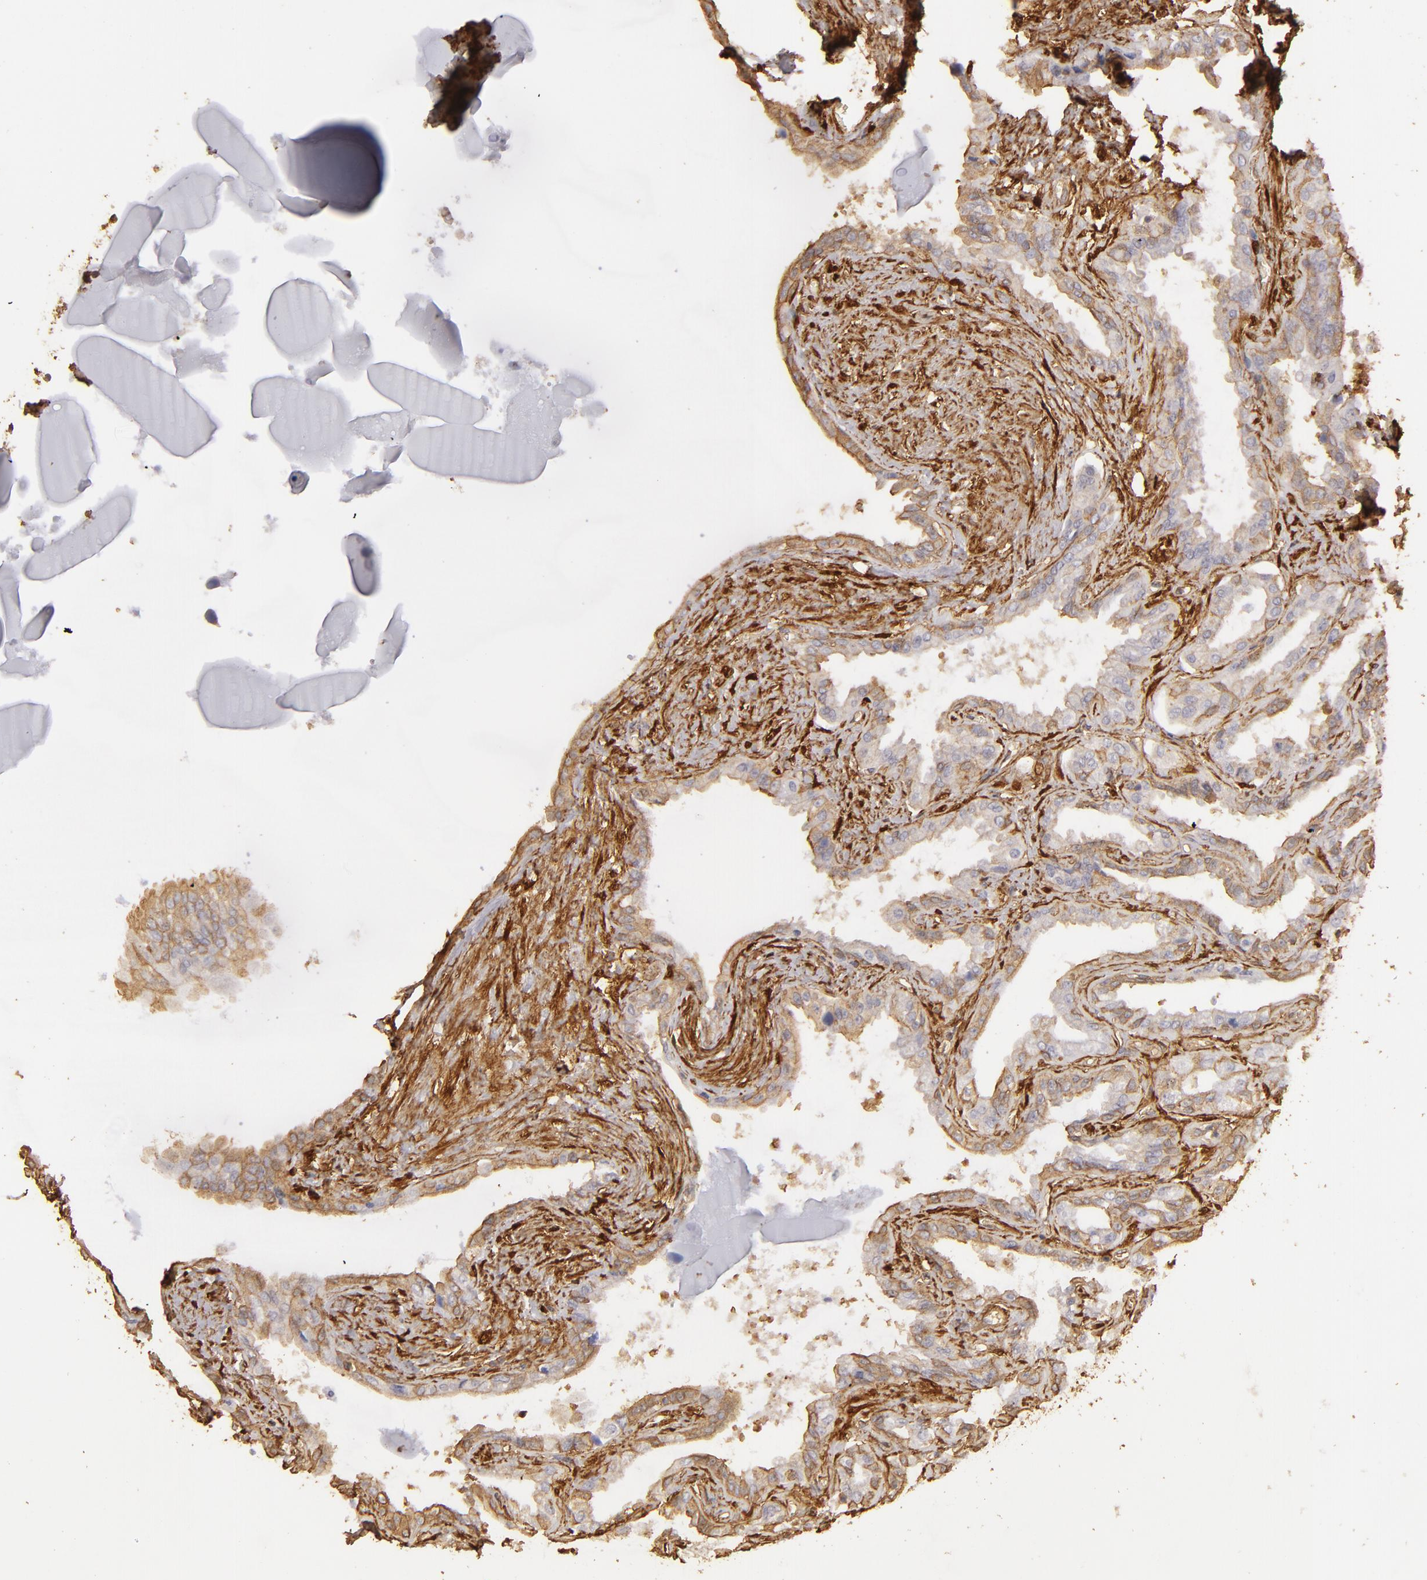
{"staining": {"intensity": "weak", "quantity": "<25%", "location": "cytoplasmic/membranous"}, "tissue": "seminal vesicle", "cell_type": "Glandular cells", "image_type": "normal", "snomed": [{"axis": "morphology", "description": "Normal tissue, NOS"}, {"axis": "morphology", "description": "Inflammation, NOS"}, {"axis": "topography", "description": "Urinary bladder"}, {"axis": "topography", "description": "Prostate"}, {"axis": "topography", "description": "Seminal veicle"}], "caption": "An IHC micrograph of unremarkable seminal vesicle is shown. There is no staining in glandular cells of seminal vesicle.", "gene": "HSPB6", "patient": {"sex": "male", "age": 82}}